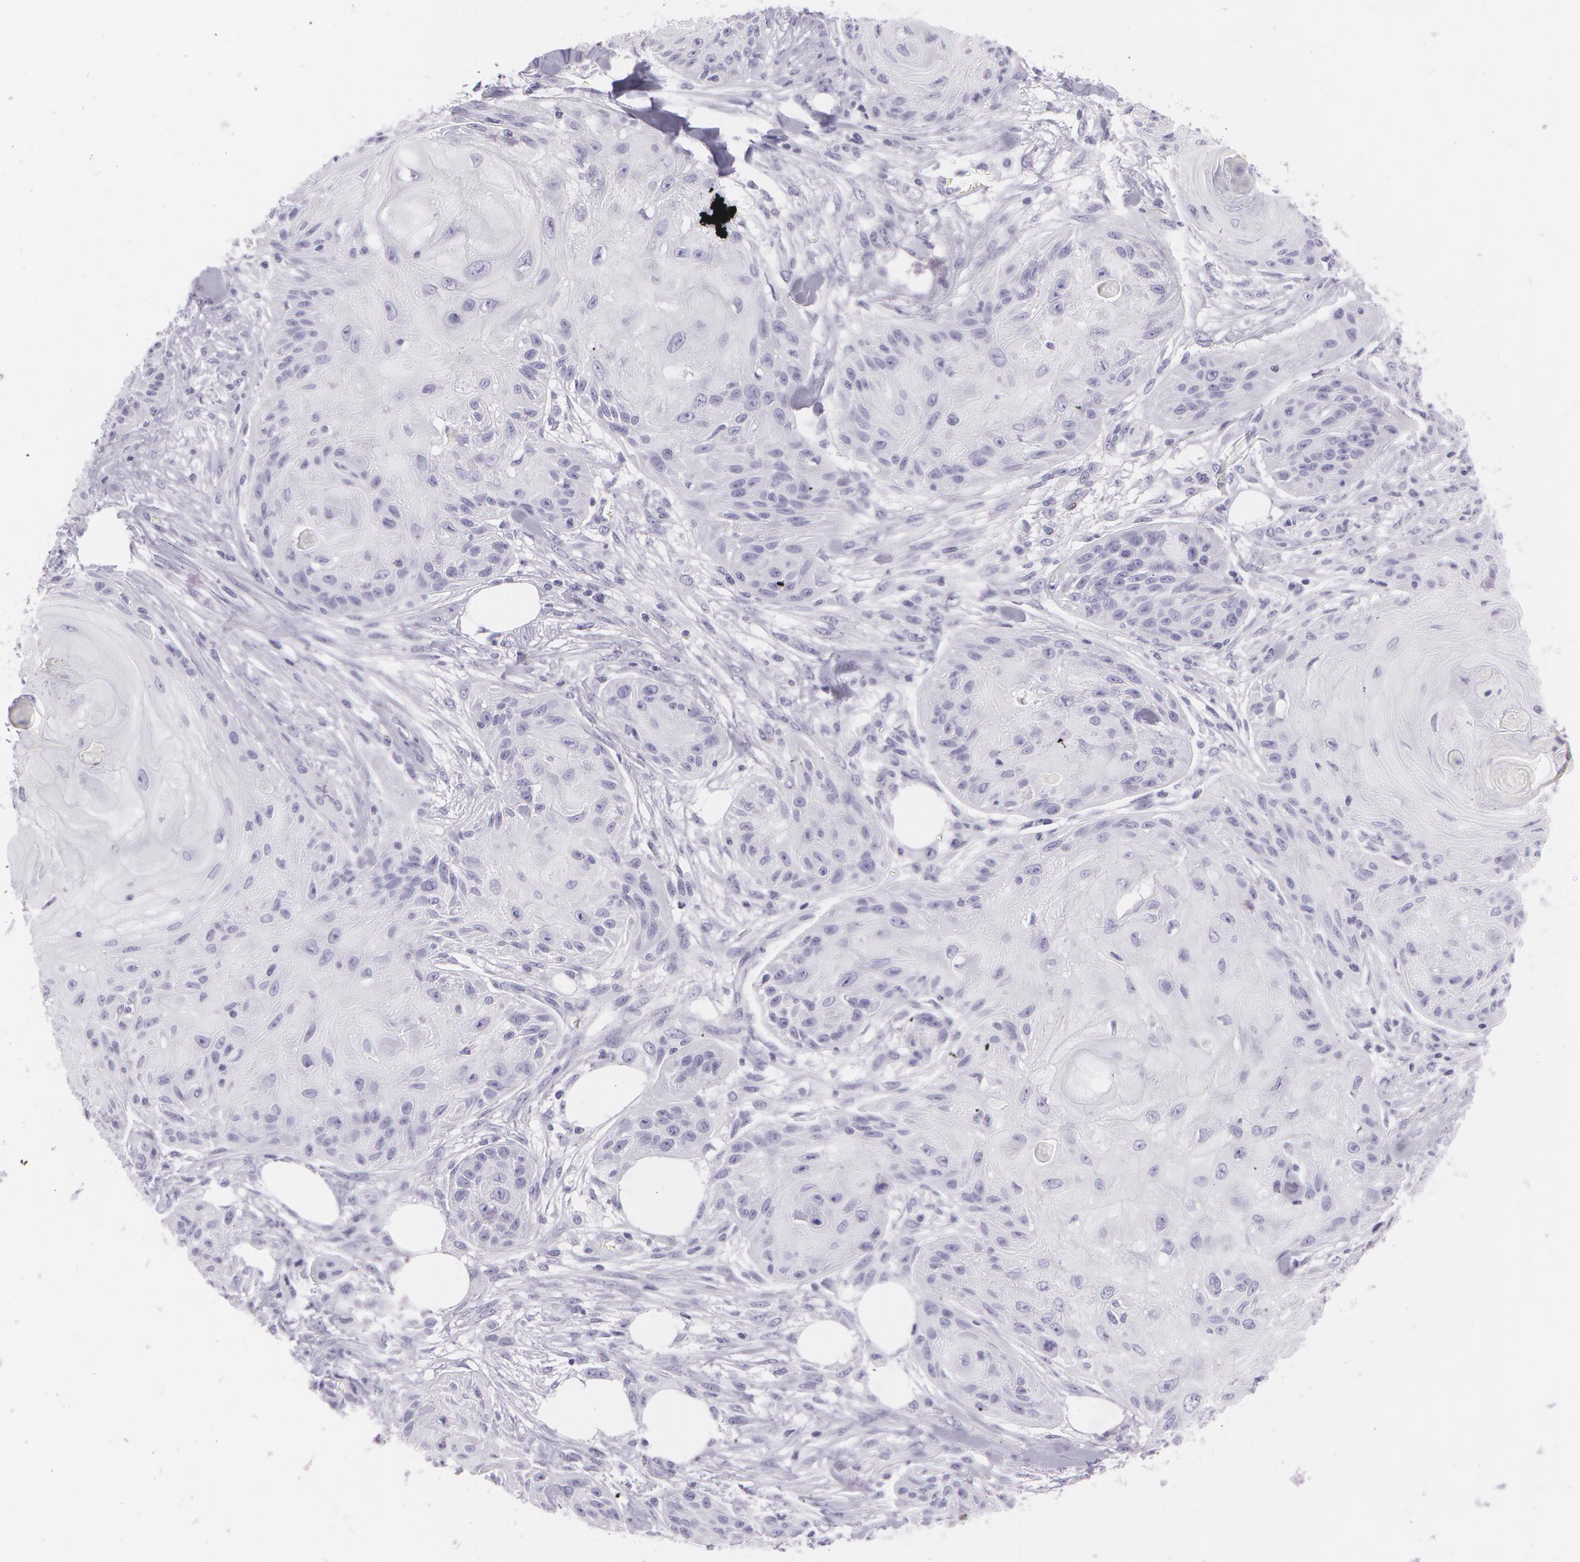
{"staining": {"intensity": "negative", "quantity": "none", "location": "none"}, "tissue": "skin cancer", "cell_type": "Tumor cells", "image_type": "cancer", "snomed": [{"axis": "morphology", "description": "Squamous cell carcinoma, NOS"}, {"axis": "topography", "description": "Skin"}], "caption": "Protein analysis of skin cancer (squamous cell carcinoma) exhibits no significant staining in tumor cells.", "gene": "SNCG", "patient": {"sex": "female", "age": 88}}